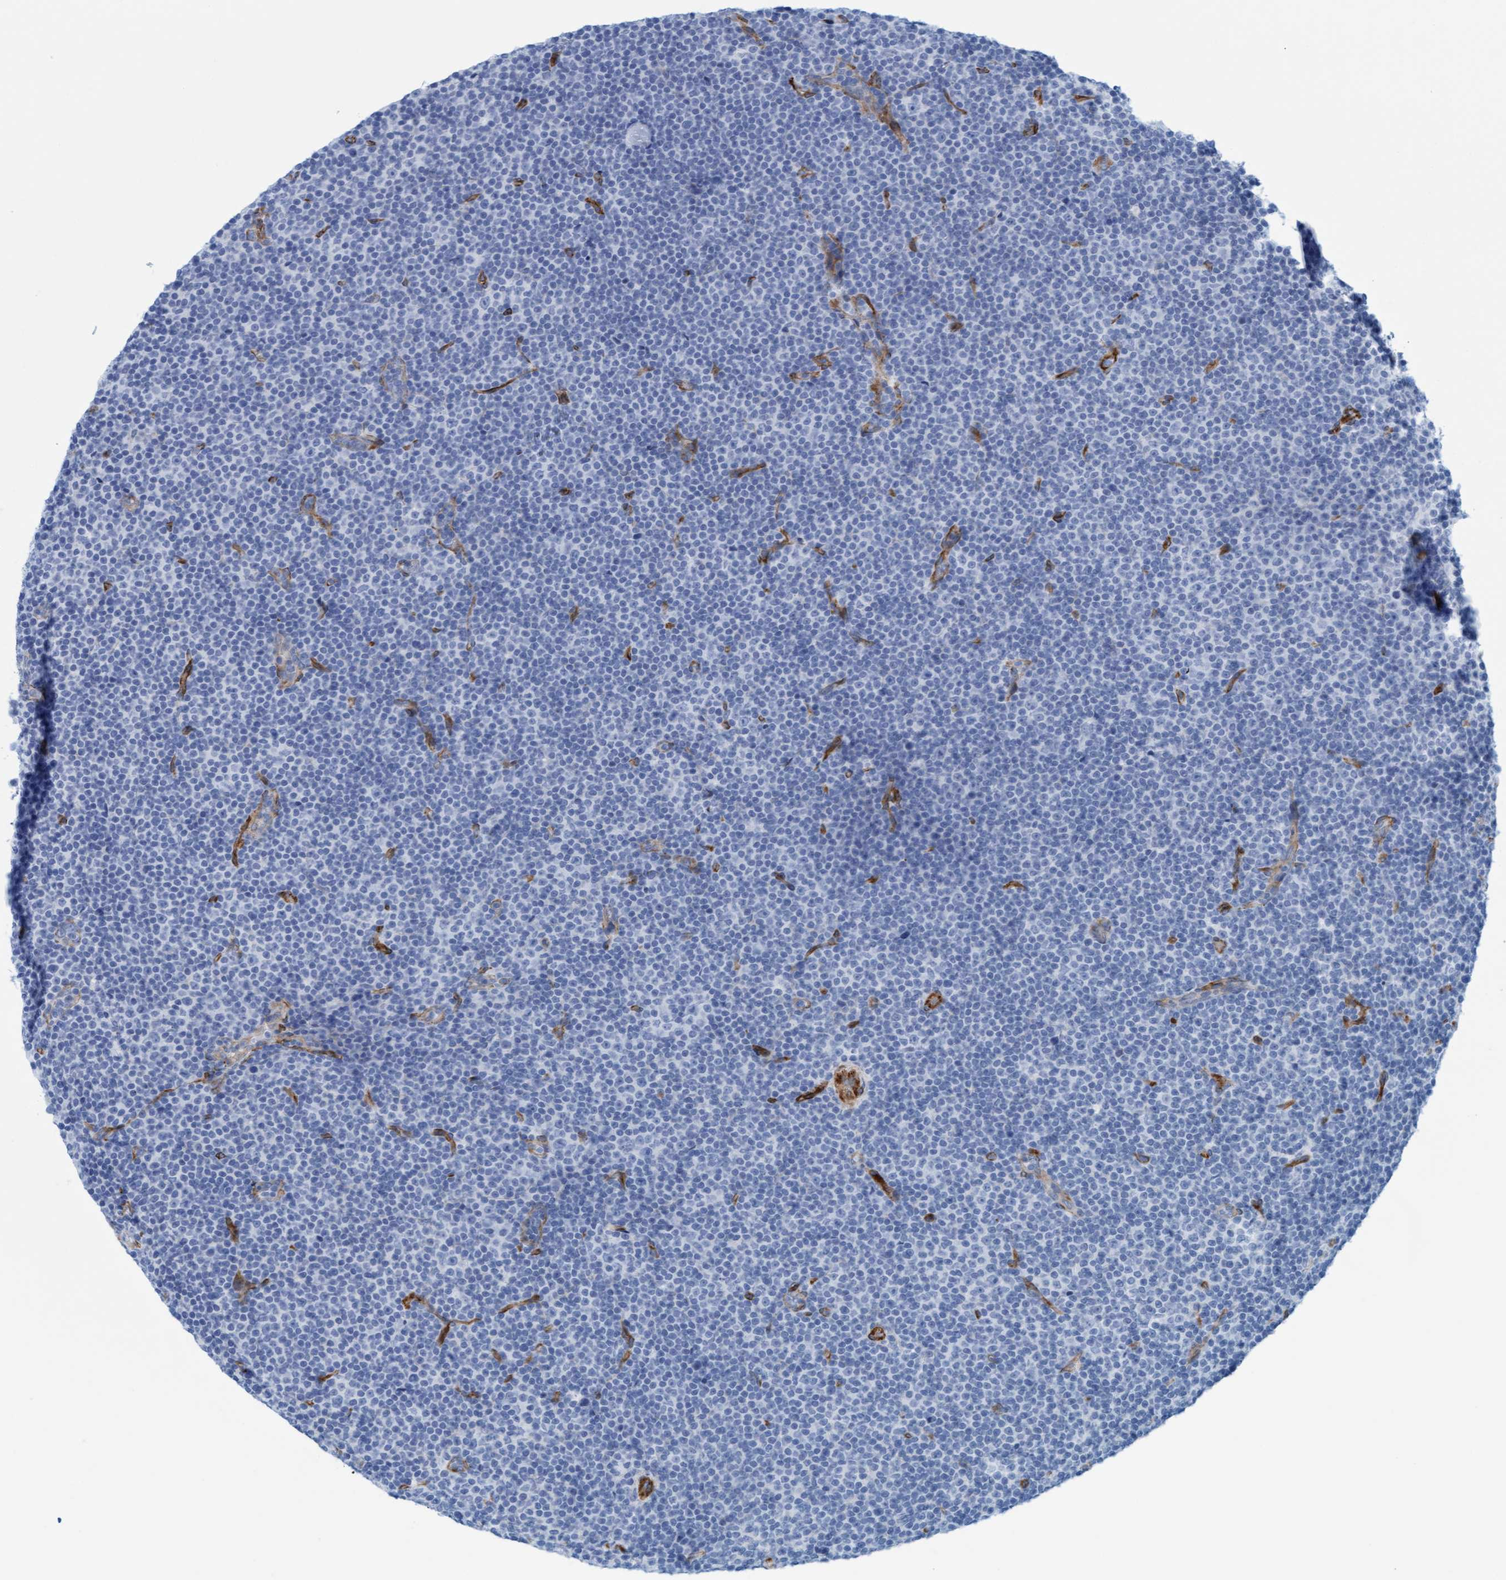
{"staining": {"intensity": "negative", "quantity": "none", "location": "none"}, "tissue": "lymphoma", "cell_type": "Tumor cells", "image_type": "cancer", "snomed": [{"axis": "morphology", "description": "Malignant lymphoma, non-Hodgkin's type, Low grade"}, {"axis": "topography", "description": "Lymph node"}], "caption": "This is an IHC micrograph of human malignant lymphoma, non-Hodgkin's type (low-grade). There is no staining in tumor cells.", "gene": "MTFR1", "patient": {"sex": "female", "age": 67}}